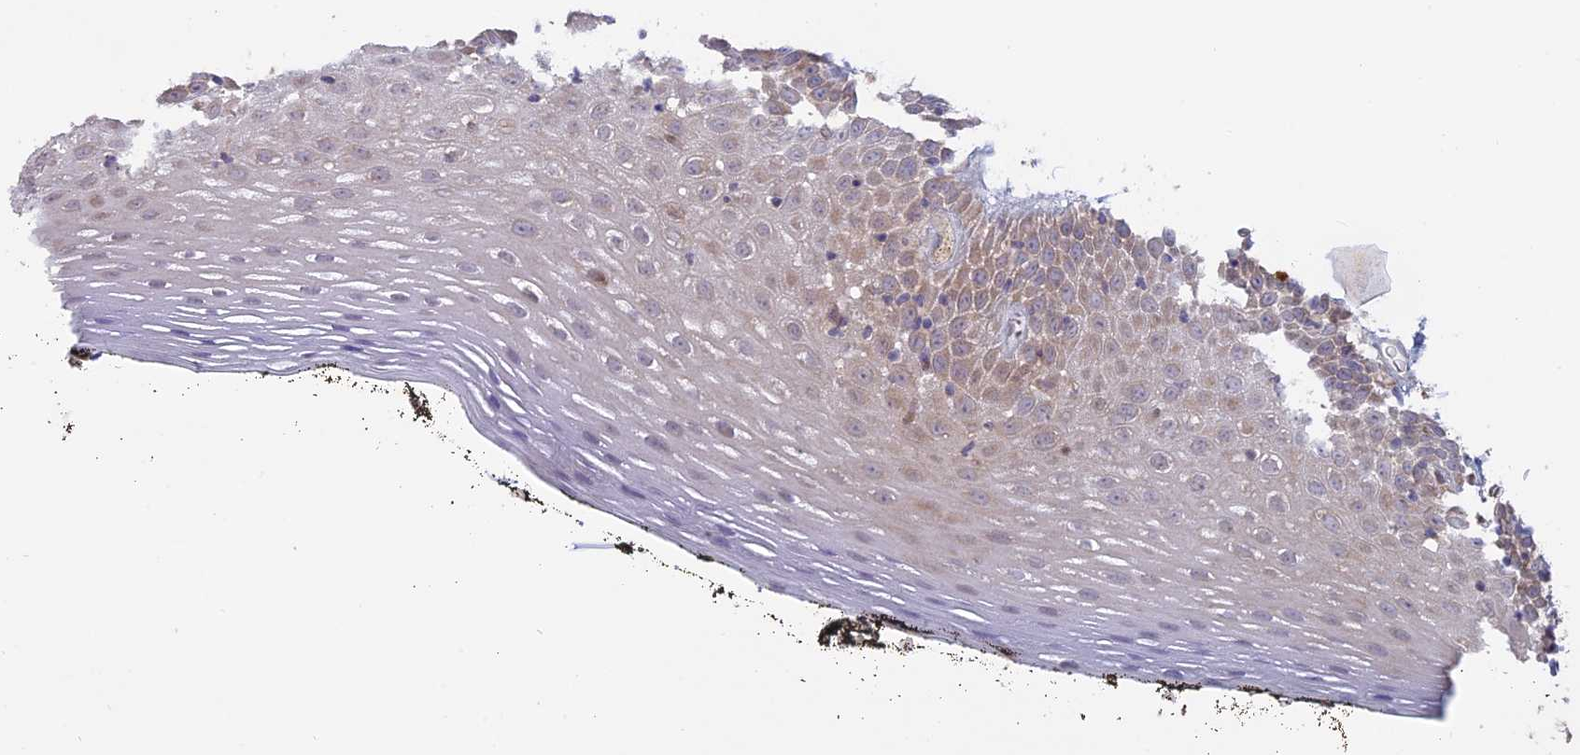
{"staining": {"intensity": "weak", "quantity": "25%-75%", "location": "cytoplasmic/membranous"}, "tissue": "oral mucosa", "cell_type": "Squamous epithelial cells", "image_type": "normal", "snomed": [{"axis": "morphology", "description": "Normal tissue, NOS"}, {"axis": "topography", "description": "Oral tissue"}], "caption": "Human oral mucosa stained with a protein marker demonstrates weak staining in squamous epithelial cells.", "gene": "TMEM208", "patient": {"sex": "male", "age": 74}}